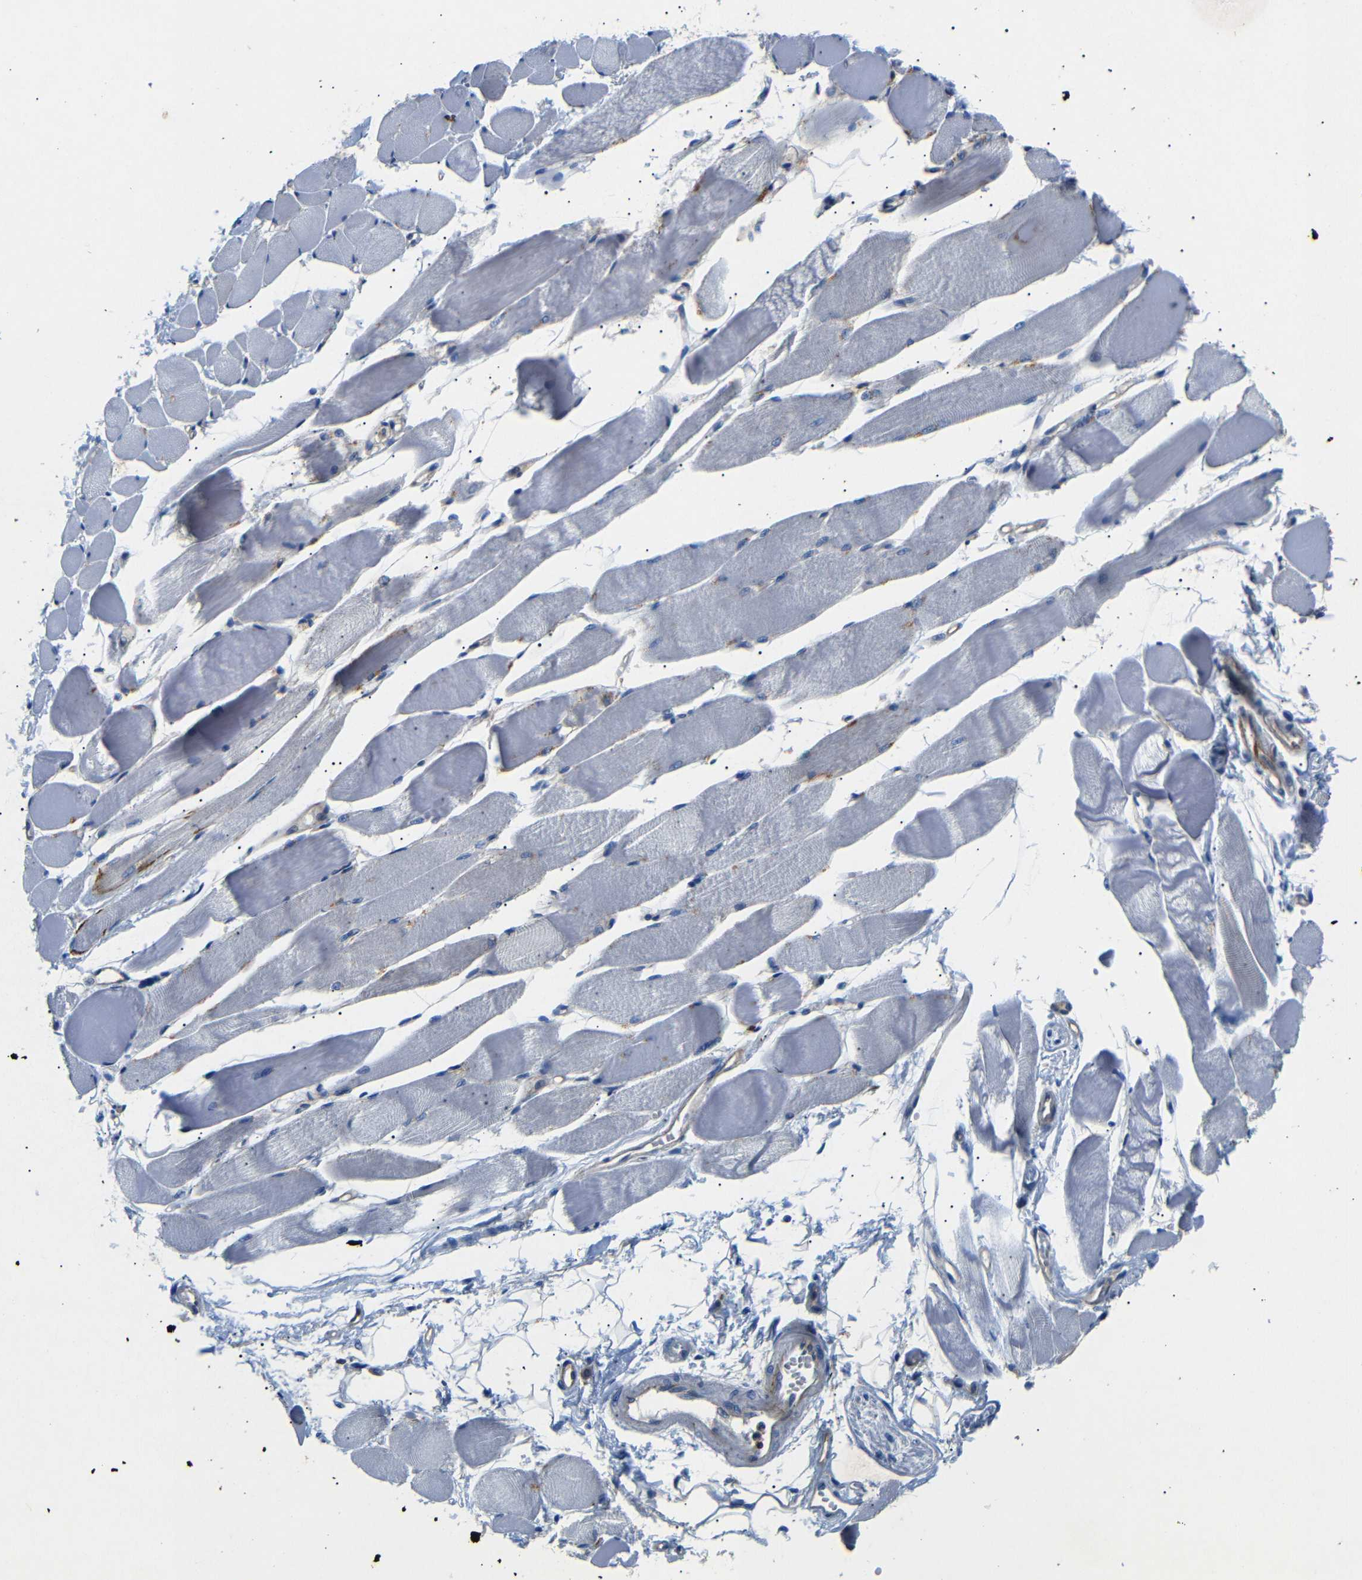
{"staining": {"intensity": "weak", "quantity": "<25%", "location": "cytoplasmic/membranous"}, "tissue": "skeletal muscle", "cell_type": "Myocytes", "image_type": "normal", "snomed": [{"axis": "morphology", "description": "Normal tissue, NOS"}, {"axis": "topography", "description": "Skeletal muscle"}, {"axis": "topography", "description": "Peripheral nerve tissue"}], "caption": "Immunohistochemical staining of unremarkable skeletal muscle reveals no significant staining in myocytes.", "gene": "SDCBP", "patient": {"sex": "female", "age": 84}}